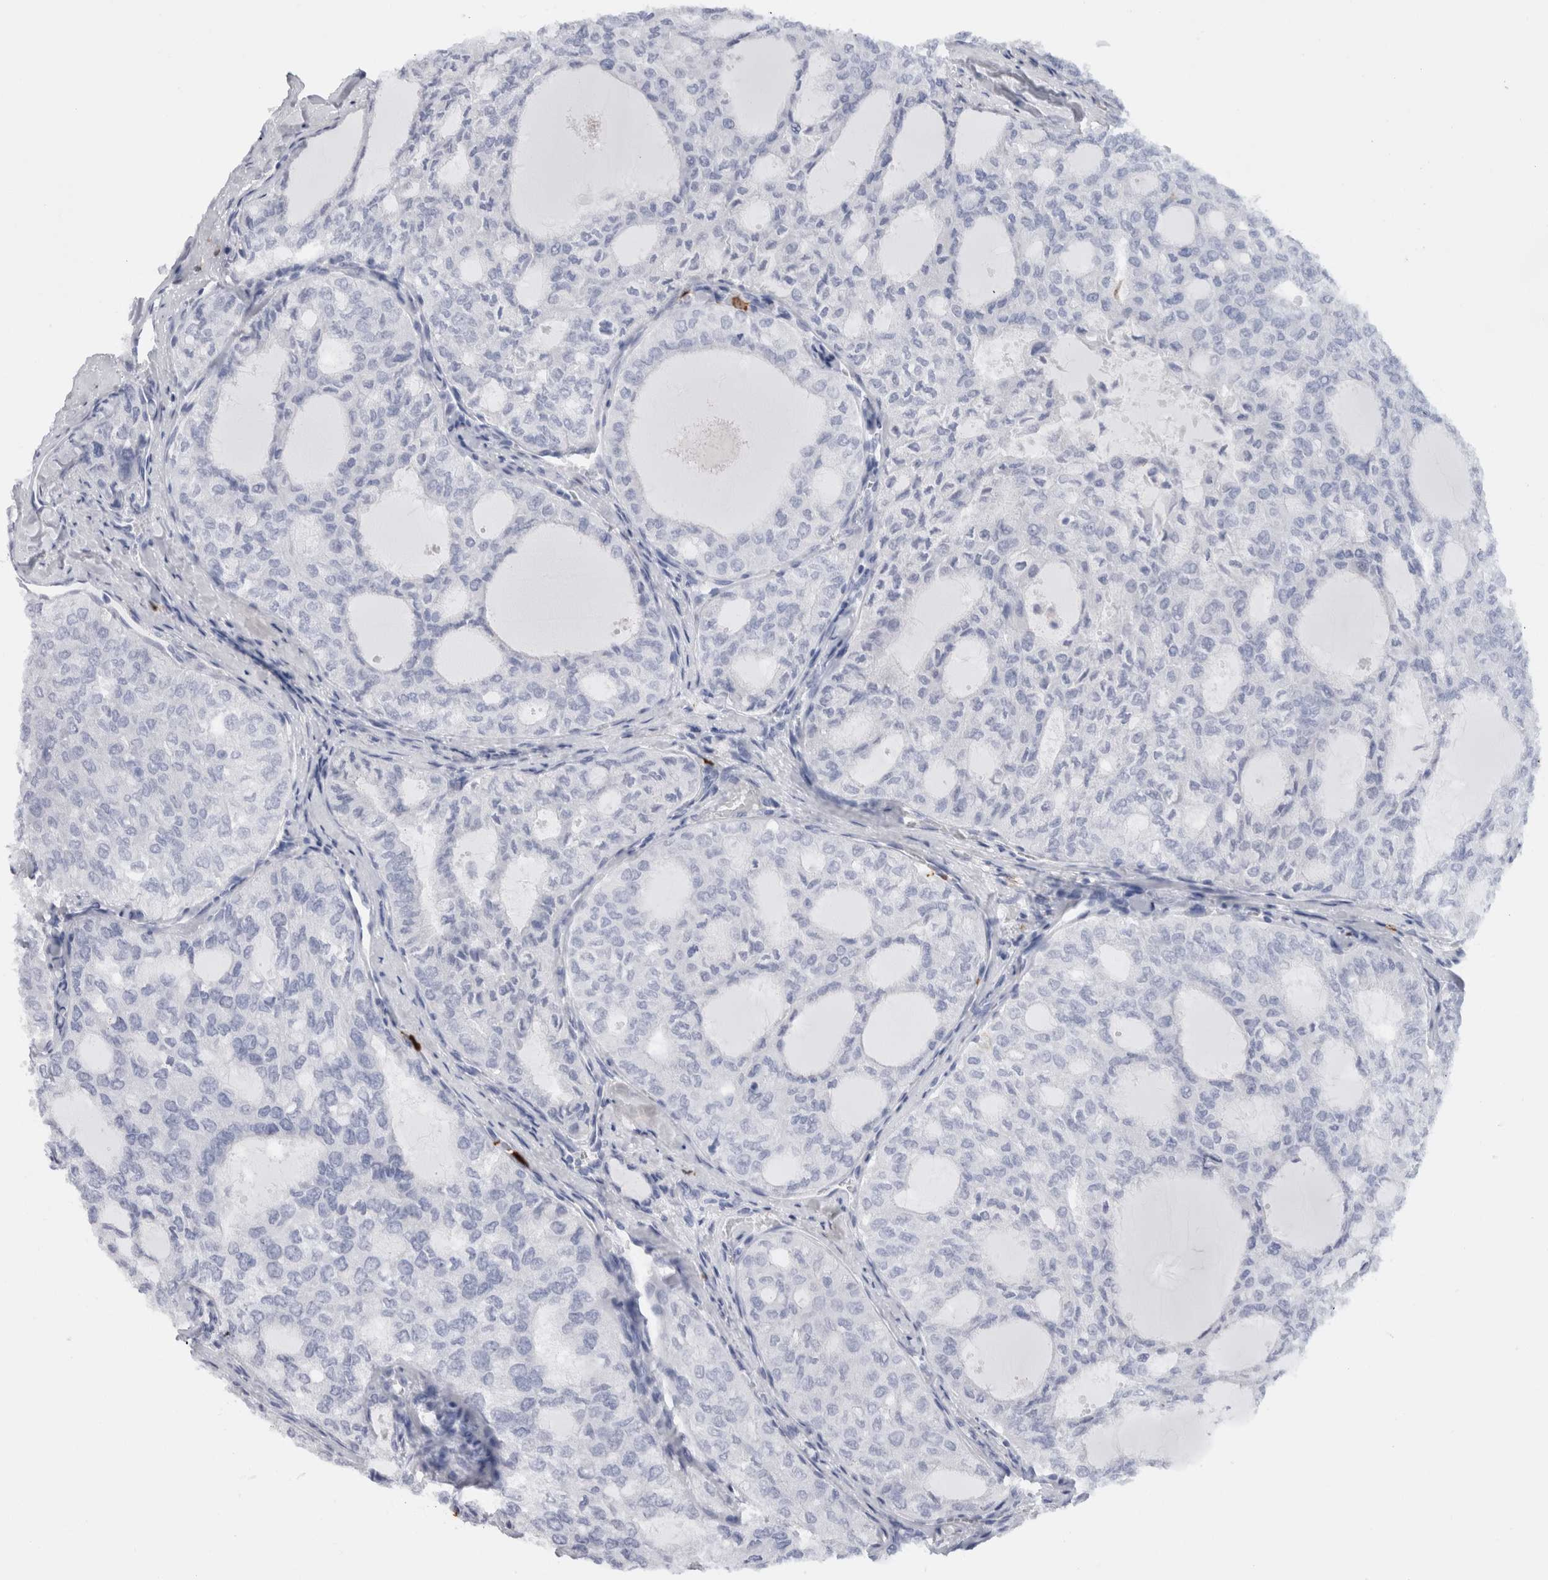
{"staining": {"intensity": "negative", "quantity": "none", "location": "none"}, "tissue": "thyroid cancer", "cell_type": "Tumor cells", "image_type": "cancer", "snomed": [{"axis": "morphology", "description": "Follicular adenoma carcinoma, NOS"}, {"axis": "topography", "description": "Thyroid gland"}], "caption": "Tumor cells show no significant expression in follicular adenoma carcinoma (thyroid). Brightfield microscopy of immunohistochemistry stained with DAB (brown) and hematoxylin (blue), captured at high magnification.", "gene": "S100A8", "patient": {"sex": "male", "age": 75}}